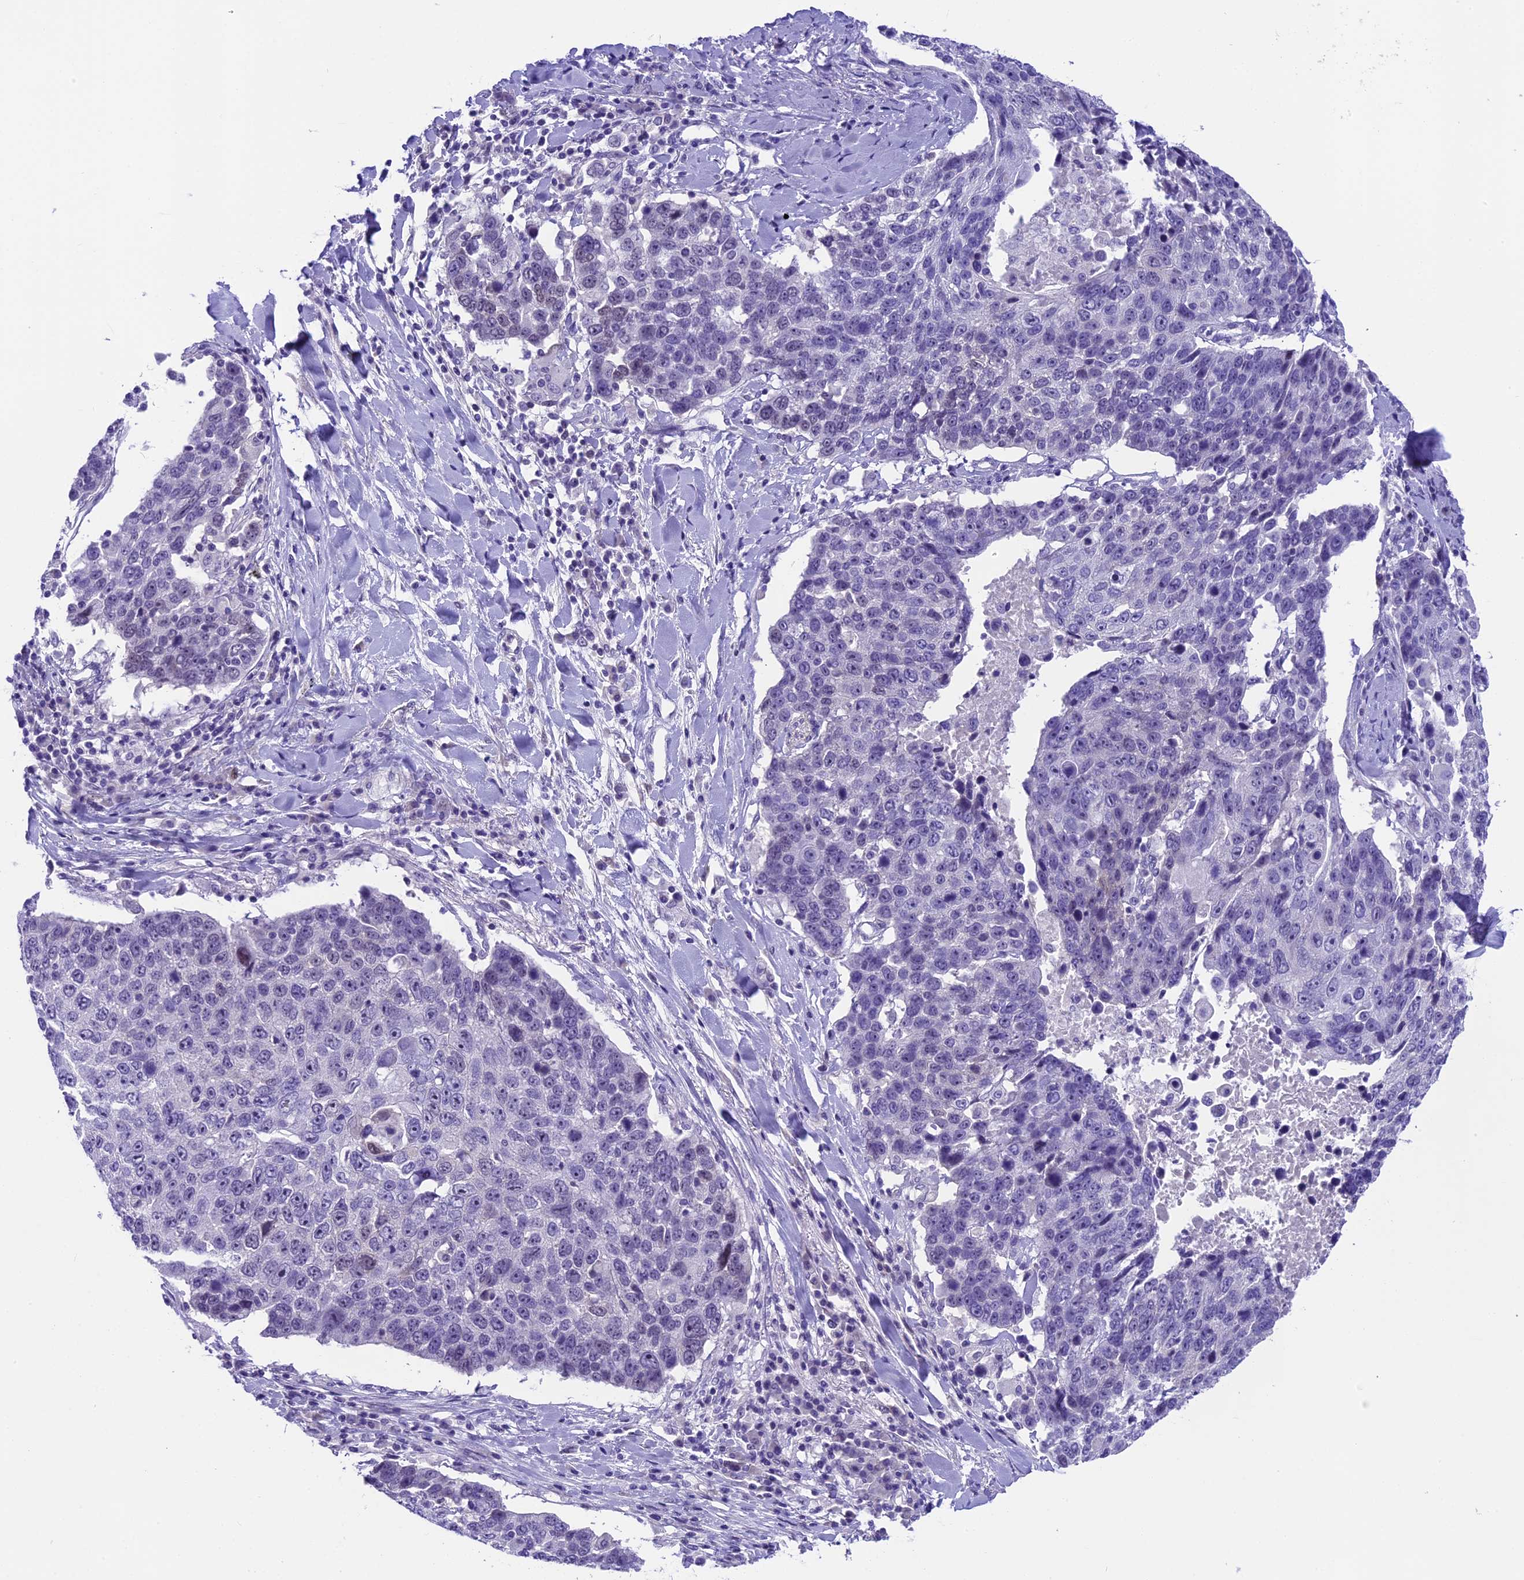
{"staining": {"intensity": "negative", "quantity": "none", "location": "none"}, "tissue": "lung cancer", "cell_type": "Tumor cells", "image_type": "cancer", "snomed": [{"axis": "morphology", "description": "Squamous cell carcinoma, NOS"}, {"axis": "topography", "description": "Lung"}], "caption": "The immunohistochemistry micrograph has no significant expression in tumor cells of squamous cell carcinoma (lung) tissue.", "gene": "PRR15", "patient": {"sex": "male", "age": 66}}